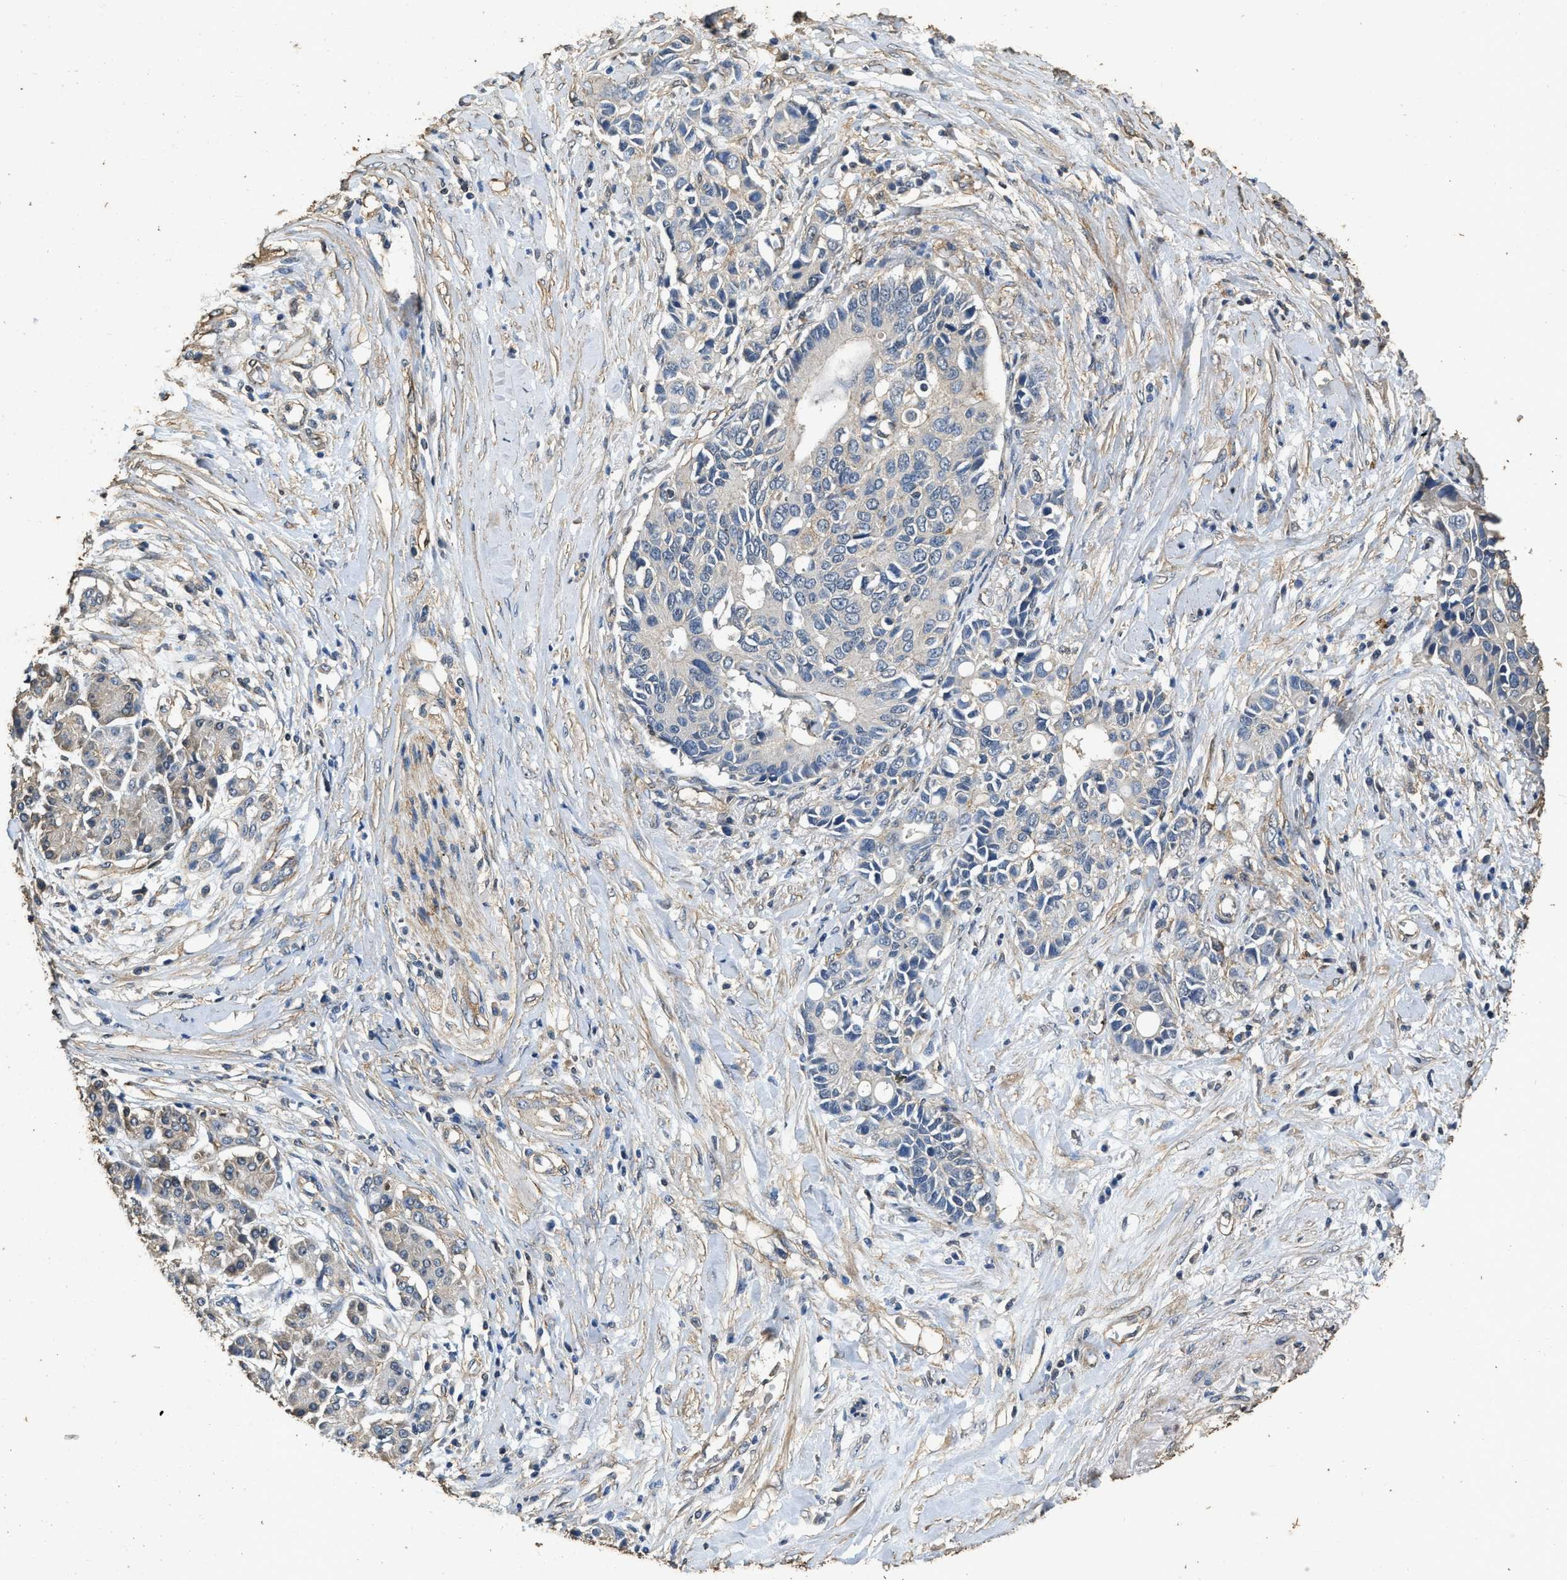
{"staining": {"intensity": "weak", "quantity": "<25%", "location": "cytoplasmic/membranous"}, "tissue": "pancreatic cancer", "cell_type": "Tumor cells", "image_type": "cancer", "snomed": [{"axis": "morphology", "description": "Adenocarcinoma, NOS"}, {"axis": "topography", "description": "Pancreas"}], "caption": "IHC photomicrograph of human adenocarcinoma (pancreatic) stained for a protein (brown), which displays no staining in tumor cells. Nuclei are stained in blue.", "gene": "MIB1", "patient": {"sex": "female", "age": 56}}